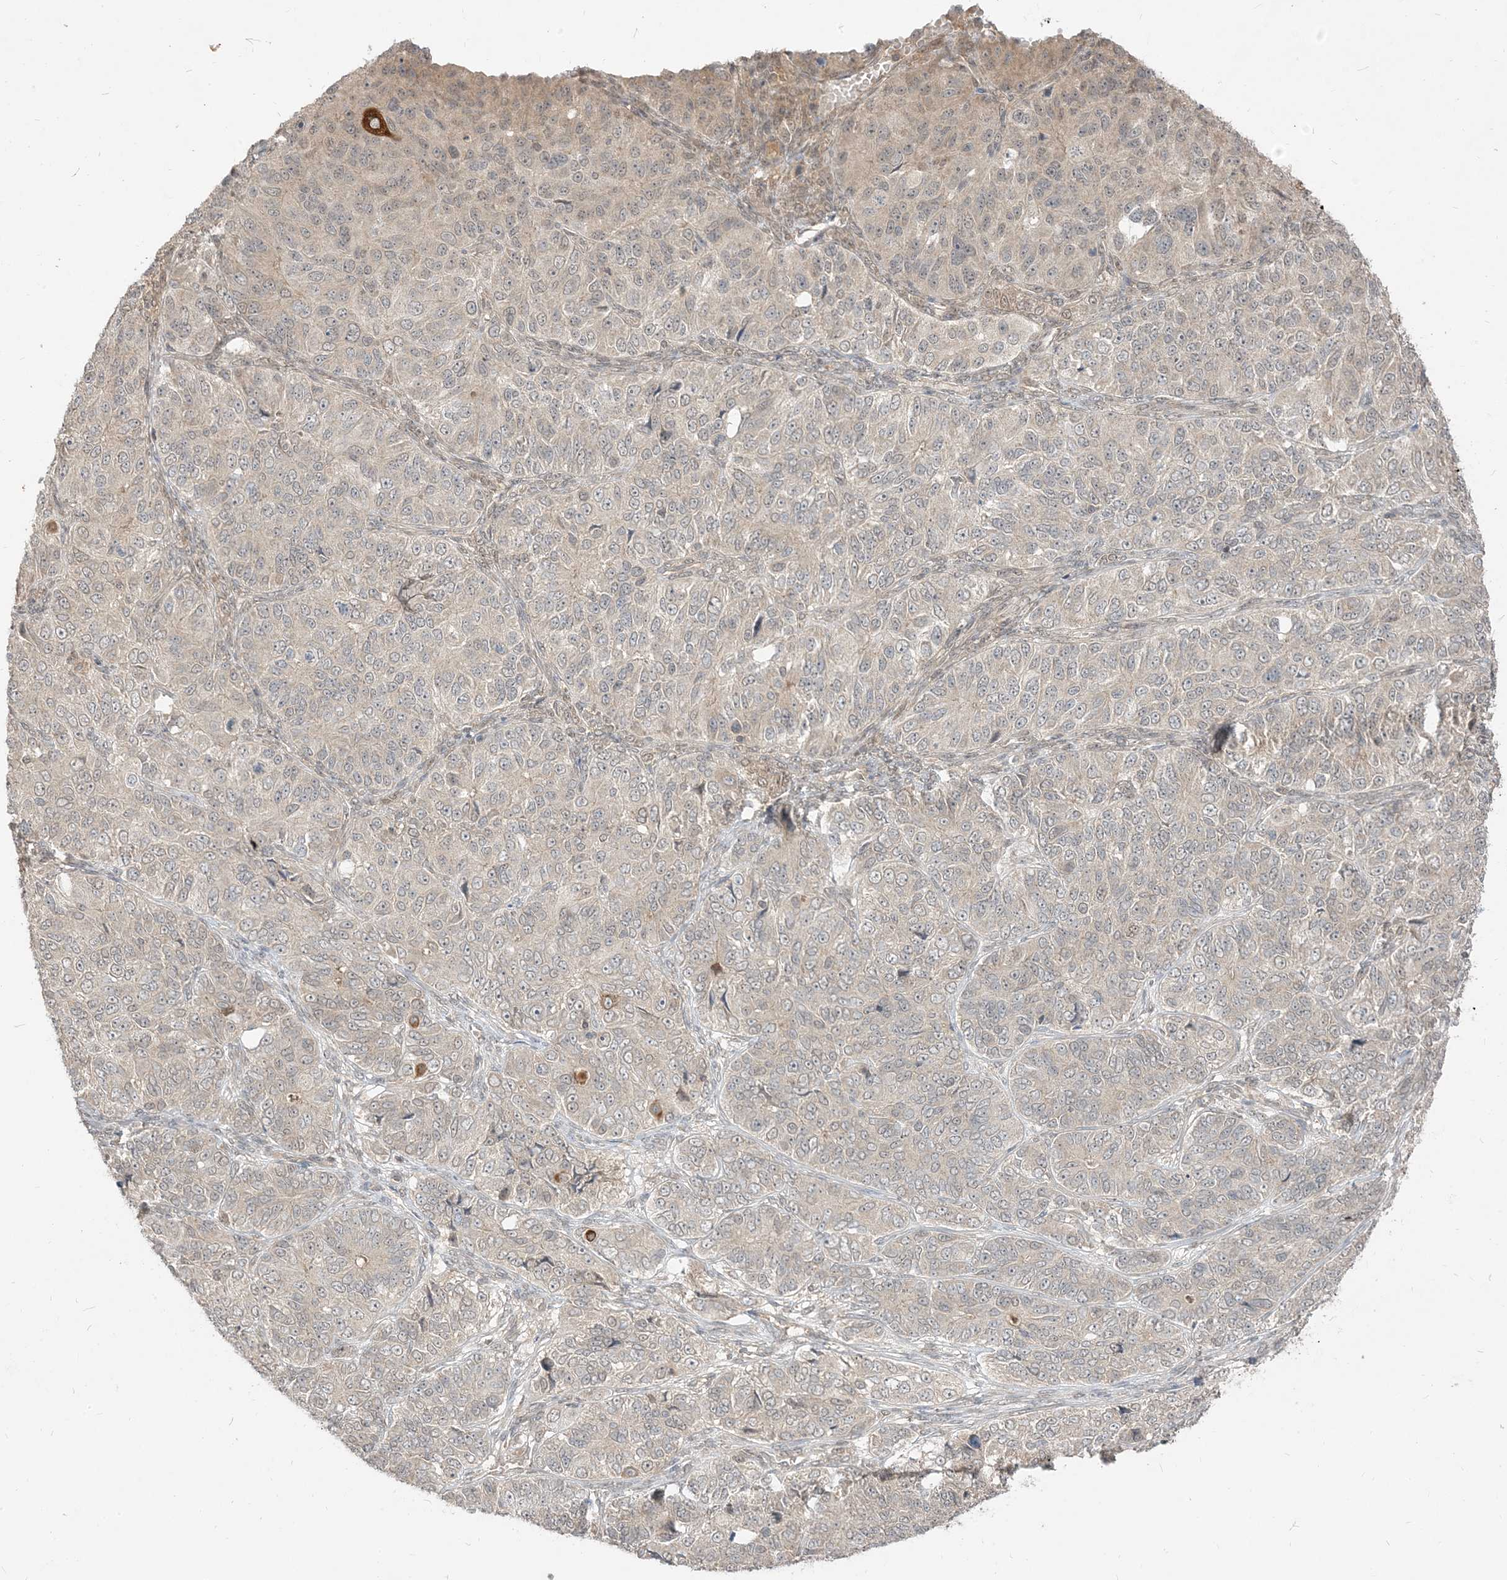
{"staining": {"intensity": "negative", "quantity": "none", "location": "none"}, "tissue": "ovarian cancer", "cell_type": "Tumor cells", "image_type": "cancer", "snomed": [{"axis": "morphology", "description": "Carcinoma, endometroid"}, {"axis": "topography", "description": "Ovary"}], "caption": "This is a histopathology image of immunohistochemistry (IHC) staining of ovarian cancer, which shows no positivity in tumor cells. Nuclei are stained in blue.", "gene": "TBCC", "patient": {"sex": "female", "age": 51}}